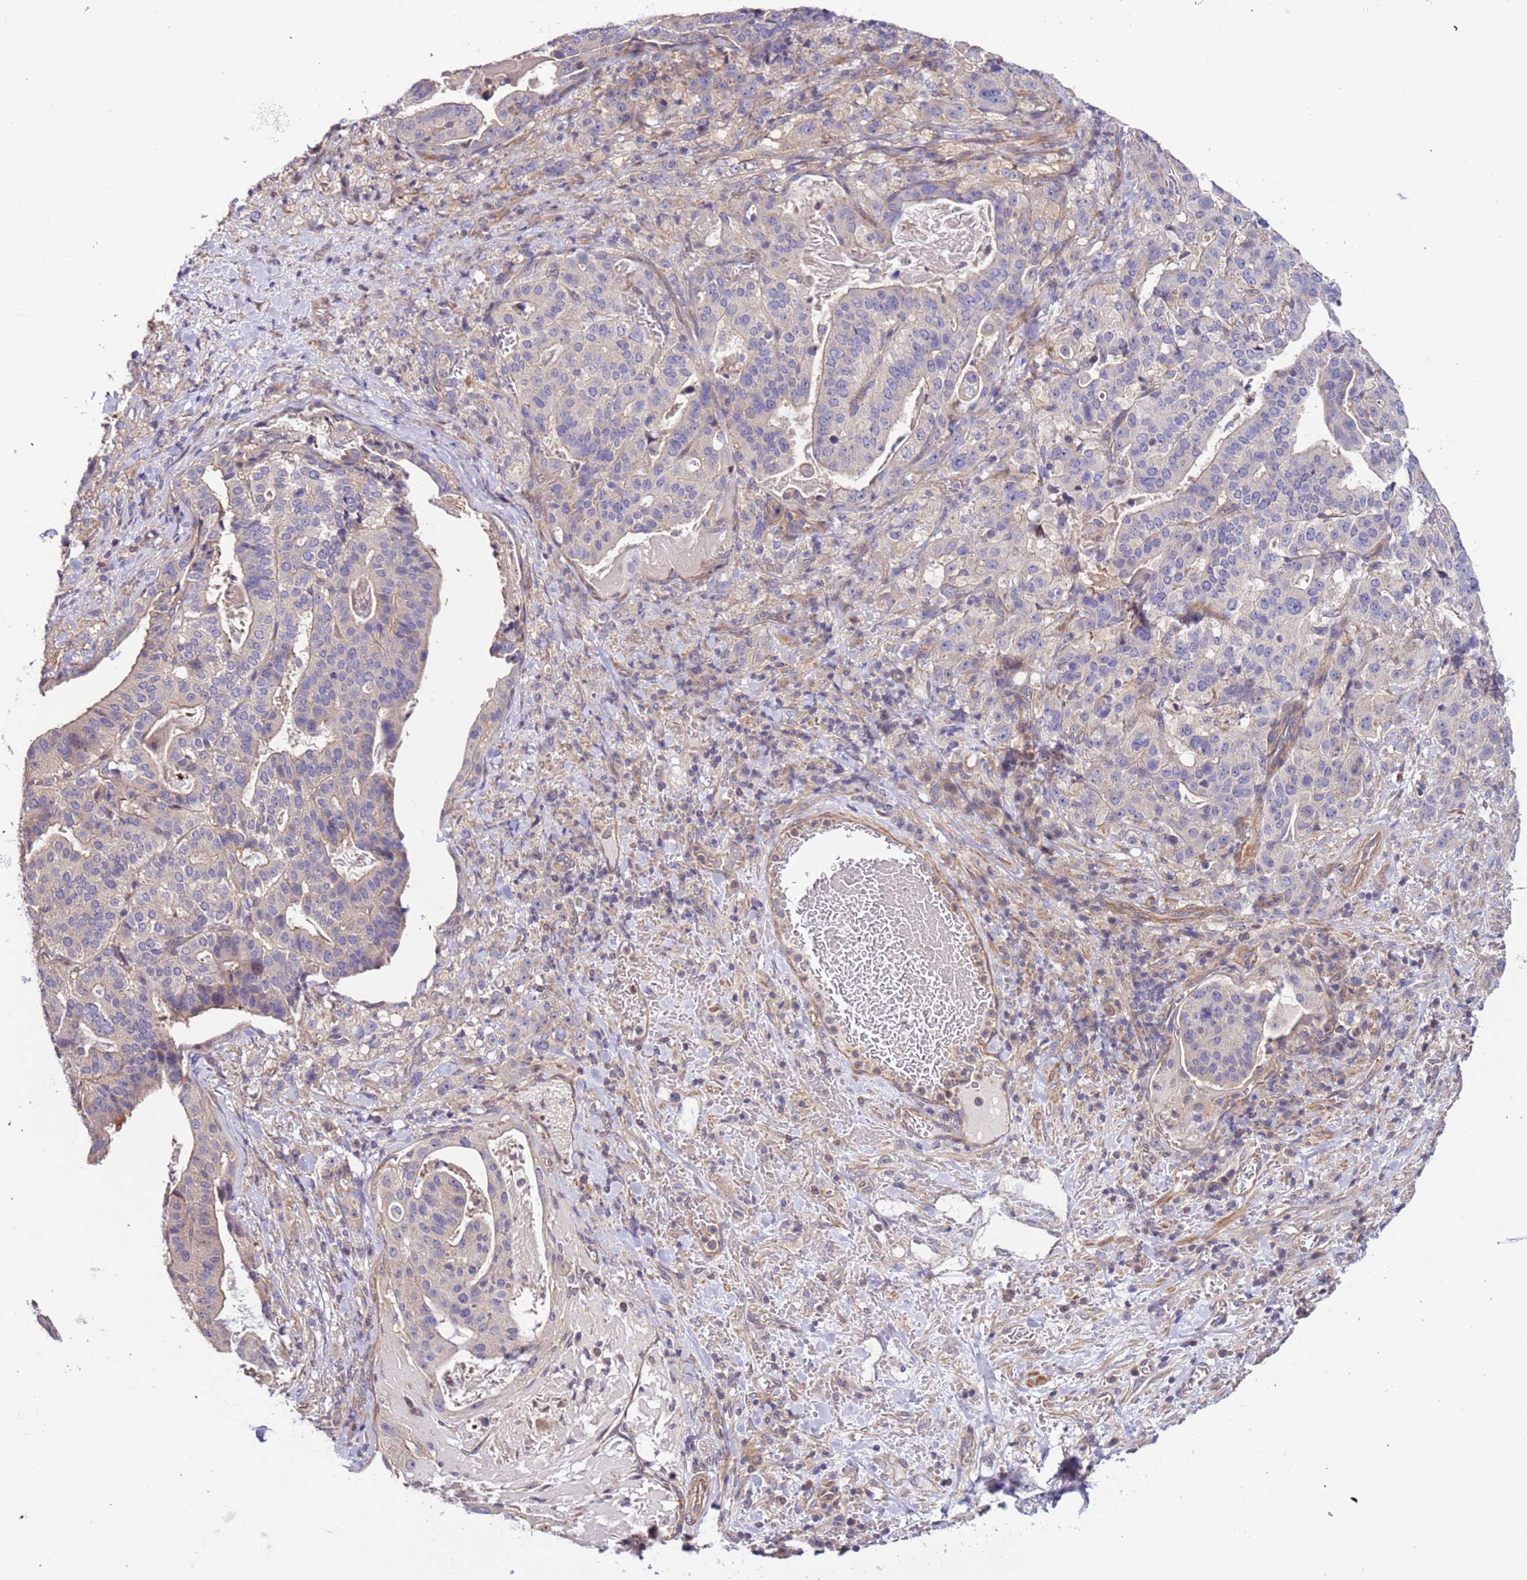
{"staining": {"intensity": "weak", "quantity": "<25%", "location": "cytoplasmic/membranous"}, "tissue": "stomach cancer", "cell_type": "Tumor cells", "image_type": "cancer", "snomed": [{"axis": "morphology", "description": "Adenocarcinoma, NOS"}, {"axis": "topography", "description": "Stomach"}], "caption": "Human stomach cancer stained for a protein using IHC shows no staining in tumor cells.", "gene": "LAMB4", "patient": {"sex": "male", "age": 48}}